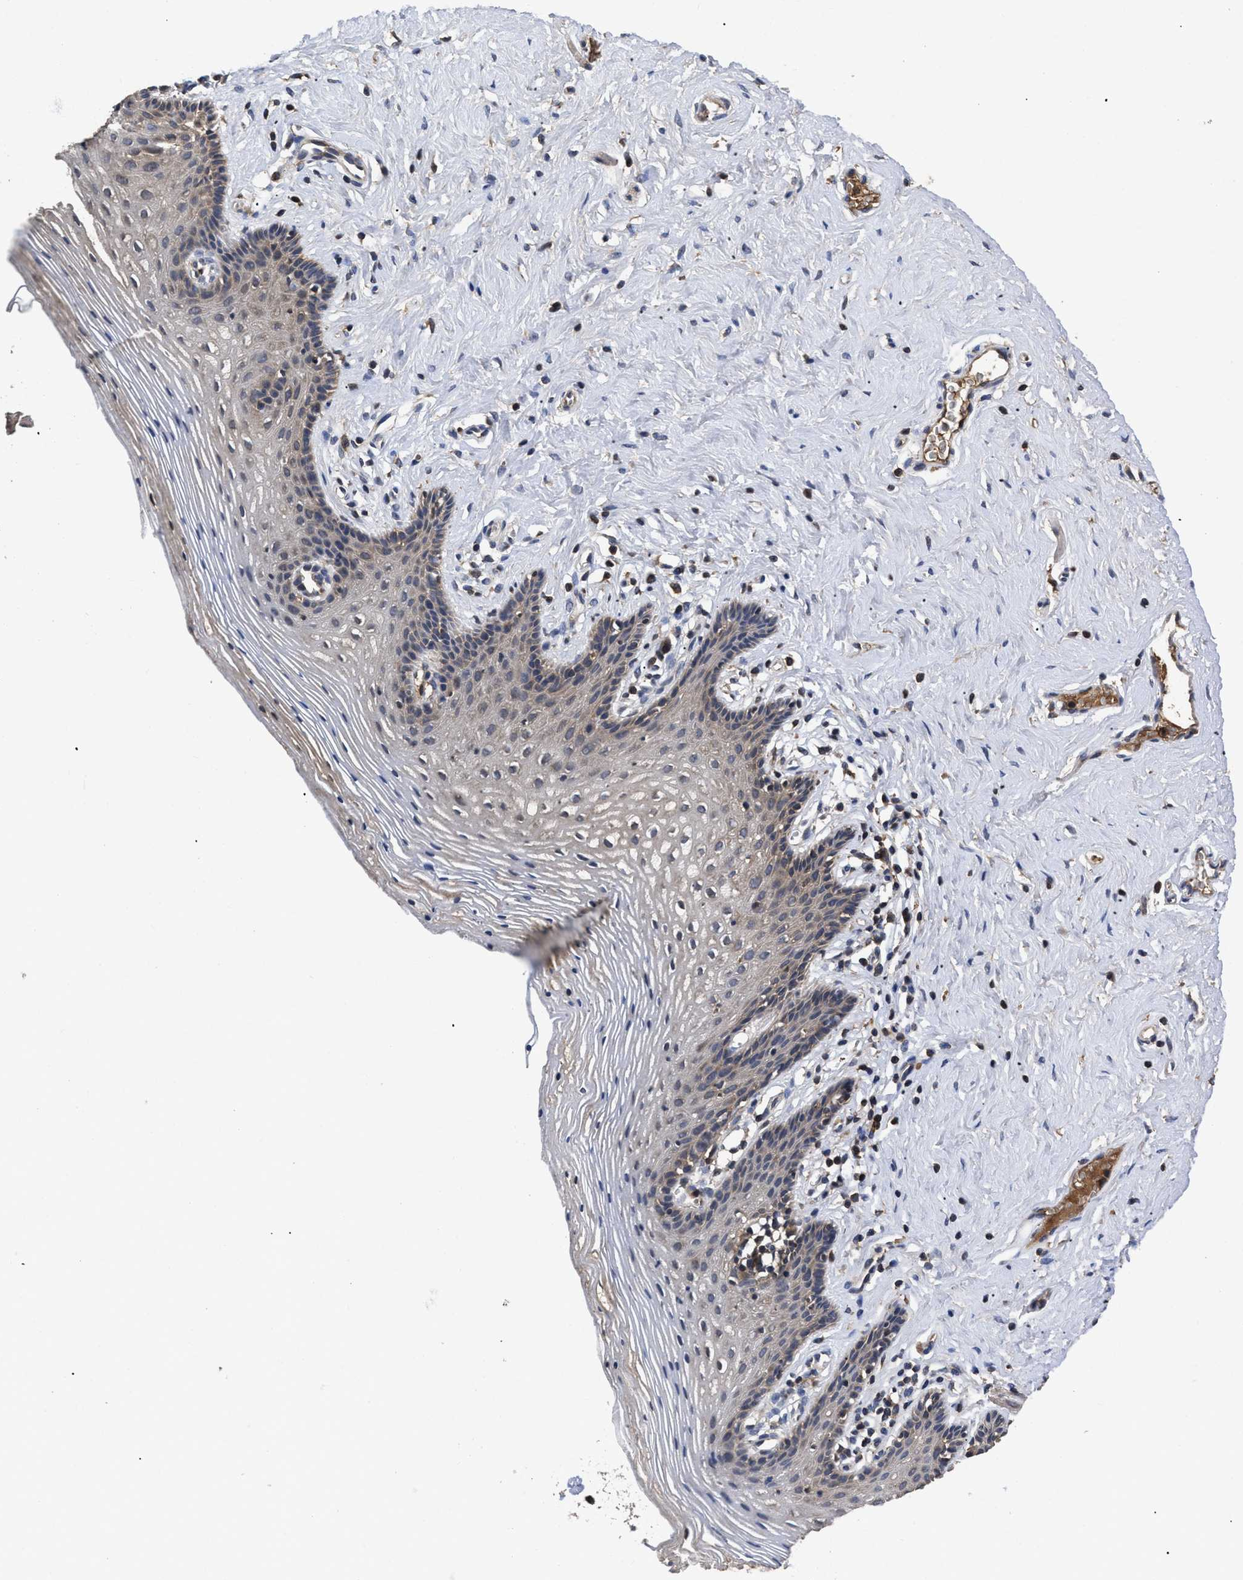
{"staining": {"intensity": "weak", "quantity": "<25%", "location": "cytoplasmic/membranous"}, "tissue": "vagina", "cell_type": "Squamous epithelial cells", "image_type": "normal", "snomed": [{"axis": "morphology", "description": "Normal tissue, NOS"}, {"axis": "topography", "description": "Vagina"}], "caption": "A high-resolution micrograph shows IHC staining of normal vagina, which shows no significant expression in squamous epithelial cells.", "gene": "LRRC3", "patient": {"sex": "female", "age": 32}}